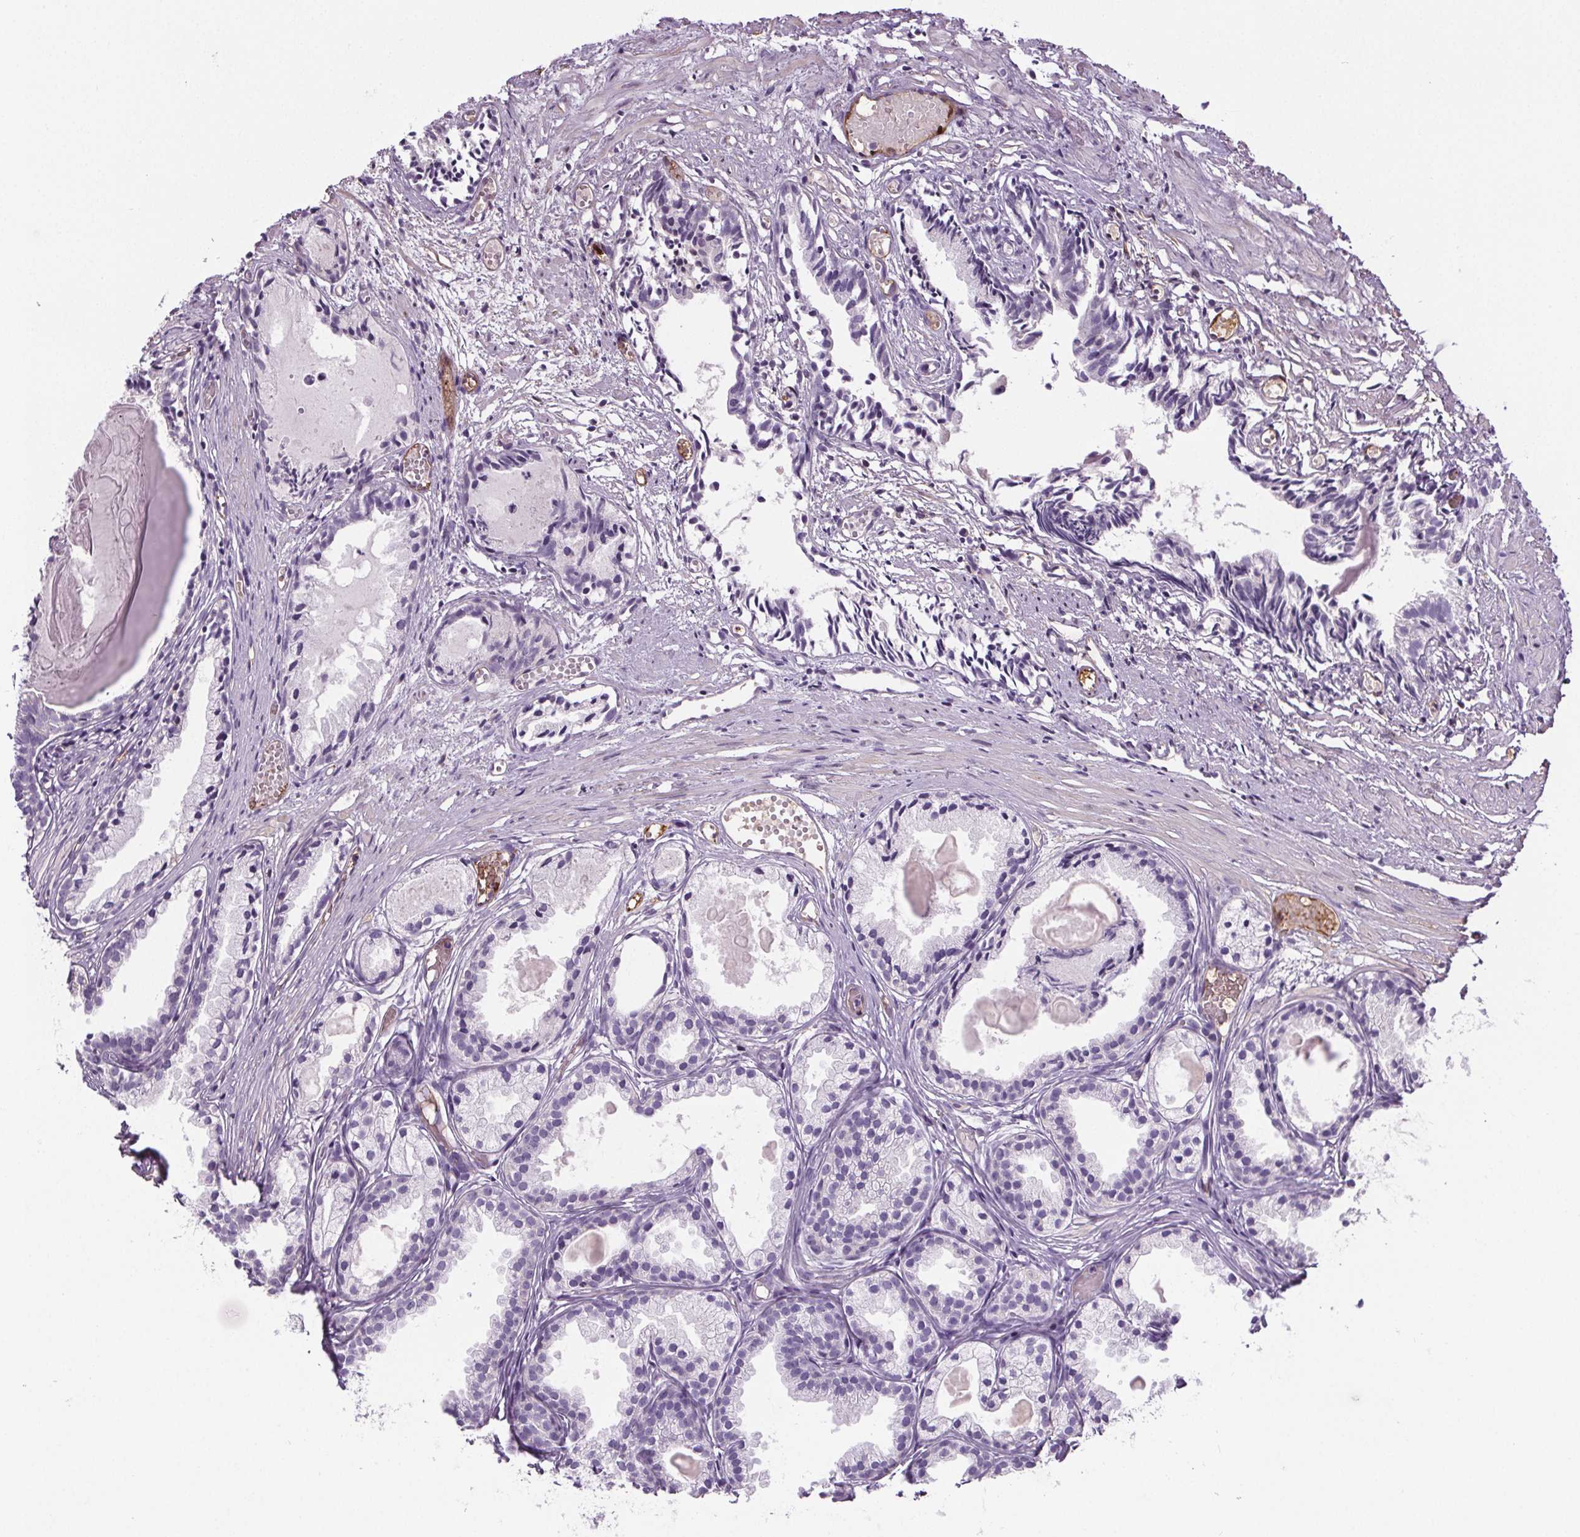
{"staining": {"intensity": "negative", "quantity": "none", "location": "none"}, "tissue": "prostate cancer", "cell_type": "Tumor cells", "image_type": "cancer", "snomed": [{"axis": "morphology", "description": "Adenocarcinoma, High grade"}, {"axis": "topography", "description": "Prostate"}], "caption": "This is an immunohistochemistry image of human prostate cancer. There is no expression in tumor cells.", "gene": "CD5L", "patient": {"sex": "male", "age": 81}}